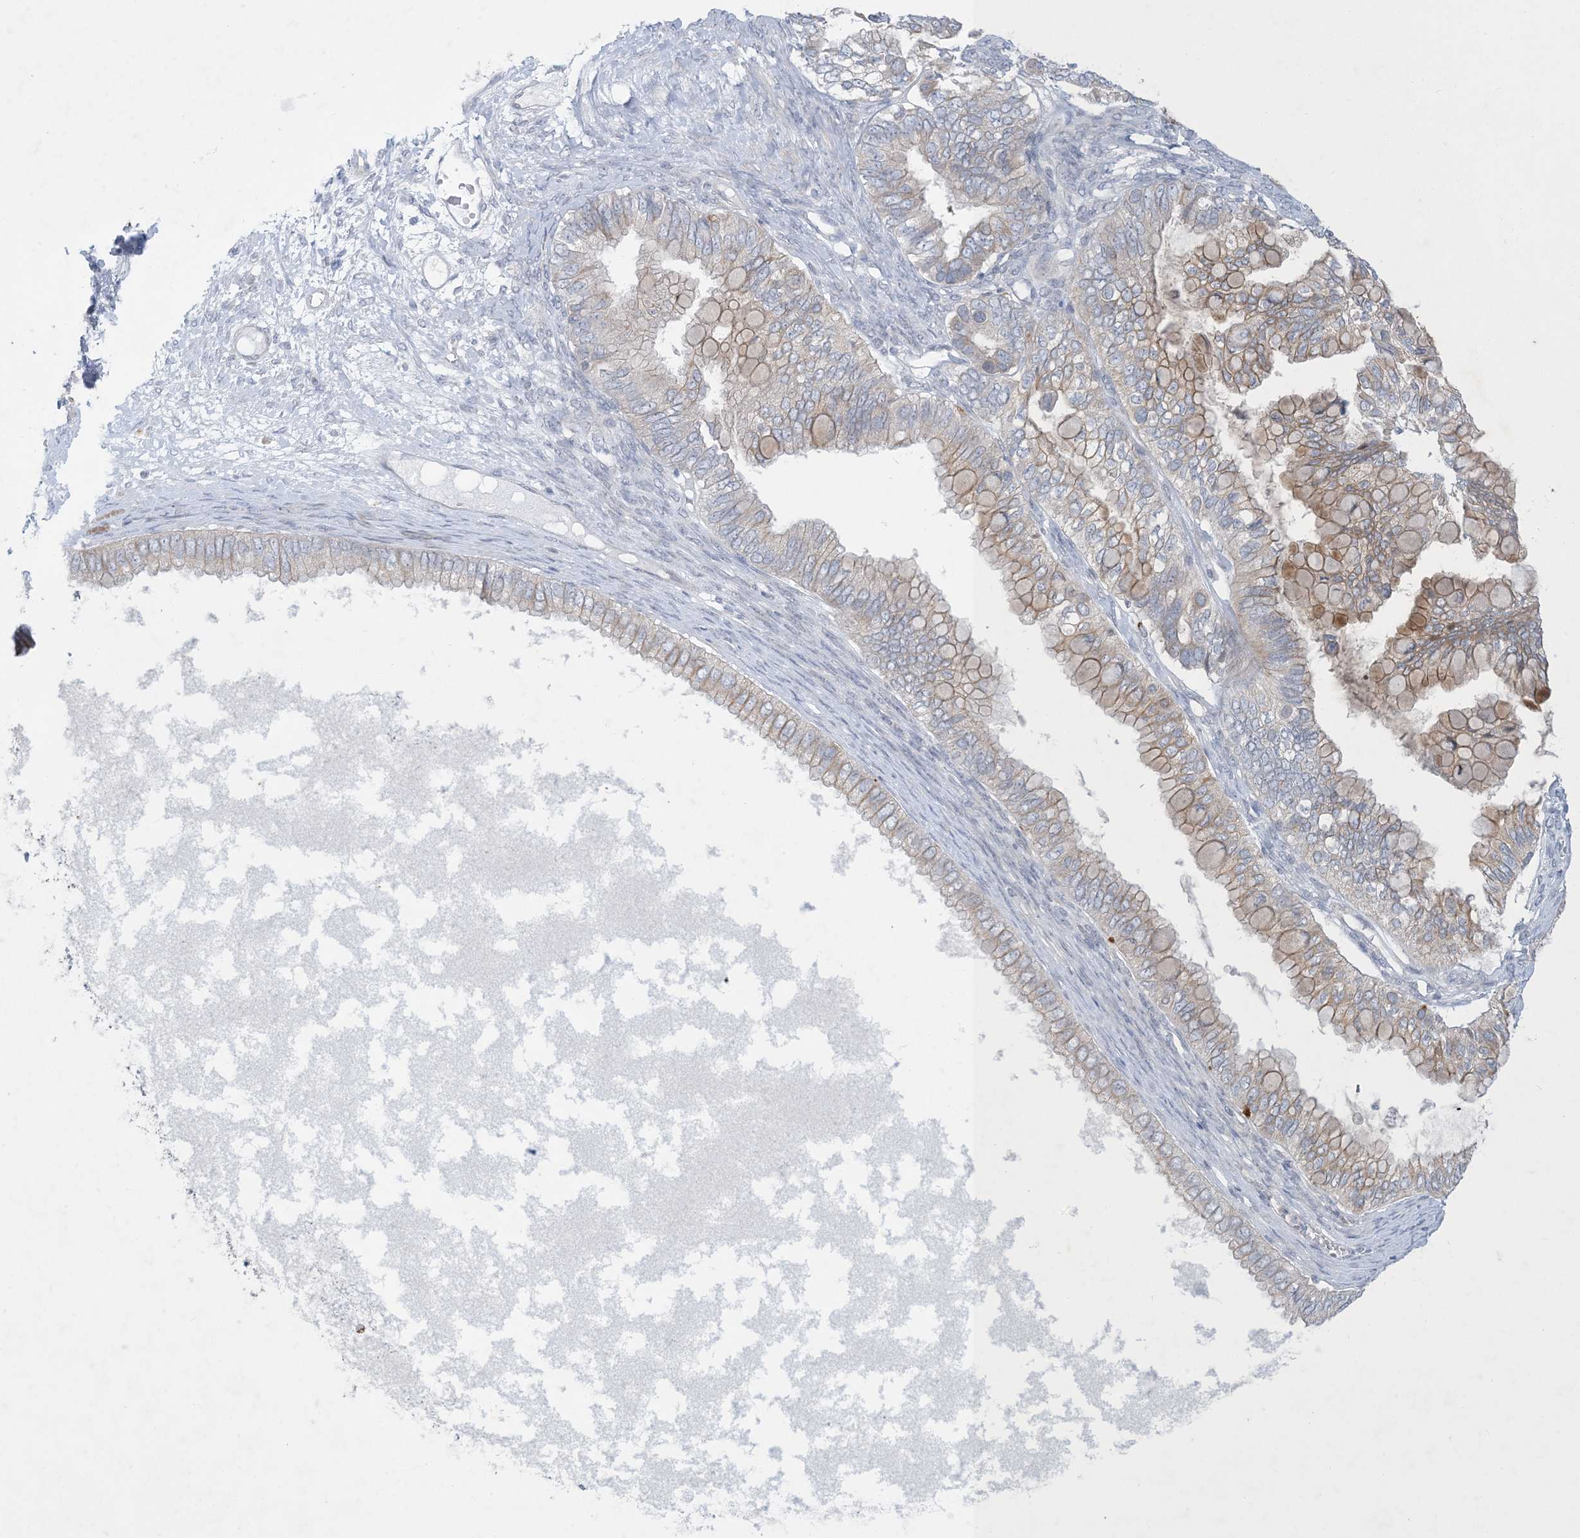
{"staining": {"intensity": "weak", "quantity": "25%-75%", "location": "cytoplasmic/membranous"}, "tissue": "ovarian cancer", "cell_type": "Tumor cells", "image_type": "cancer", "snomed": [{"axis": "morphology", "description": "Cystadenocarcinoma, mucinous, NOS"}, {"axis": "topography", "description": "Ovary"}], "caption": "Human ovarian mucinous cystadenocarcinoma stained with a brown dye demonstrates weak cytoplasmic/membranous positive staining in about 25%-75% of tumor cells.", "gene": "KIF3A", "patient": {"sex": "female", "age": 80}}